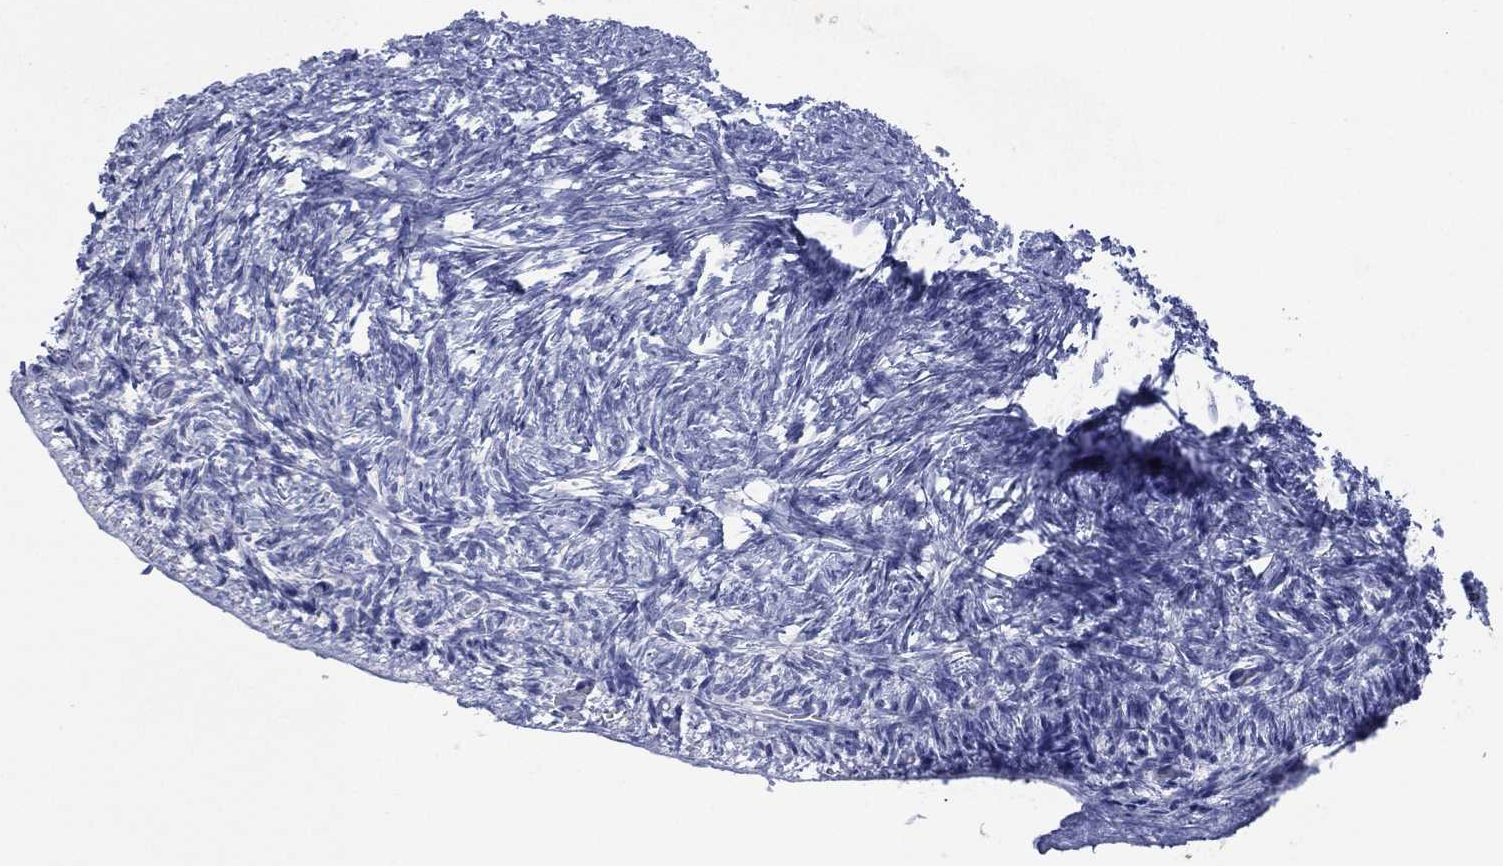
{"staining": {"intensity": "negative", "quantity": "none", "location": "none"}, "tissue": "ovary", "cell_type": "Ovarian stroma cells", "image_type": "normal", "snomed": [{"axis": "morphology", "description": "Normal tissue, NOS"}, {"axis": "topography", "description": "Ovary"}], "caption": "High magnification brightfield microscopy of benign ovary stained with DAB (3,3'-diaminobenzidine) (brown) and counterstained with hematoxylin (blue): ovarian stroma cells show no significant expression. (DAB immunohistochemistry (IHC), high magnification).", "gene": "KRT35", "patient": {"sex": "female", "age": 34}}